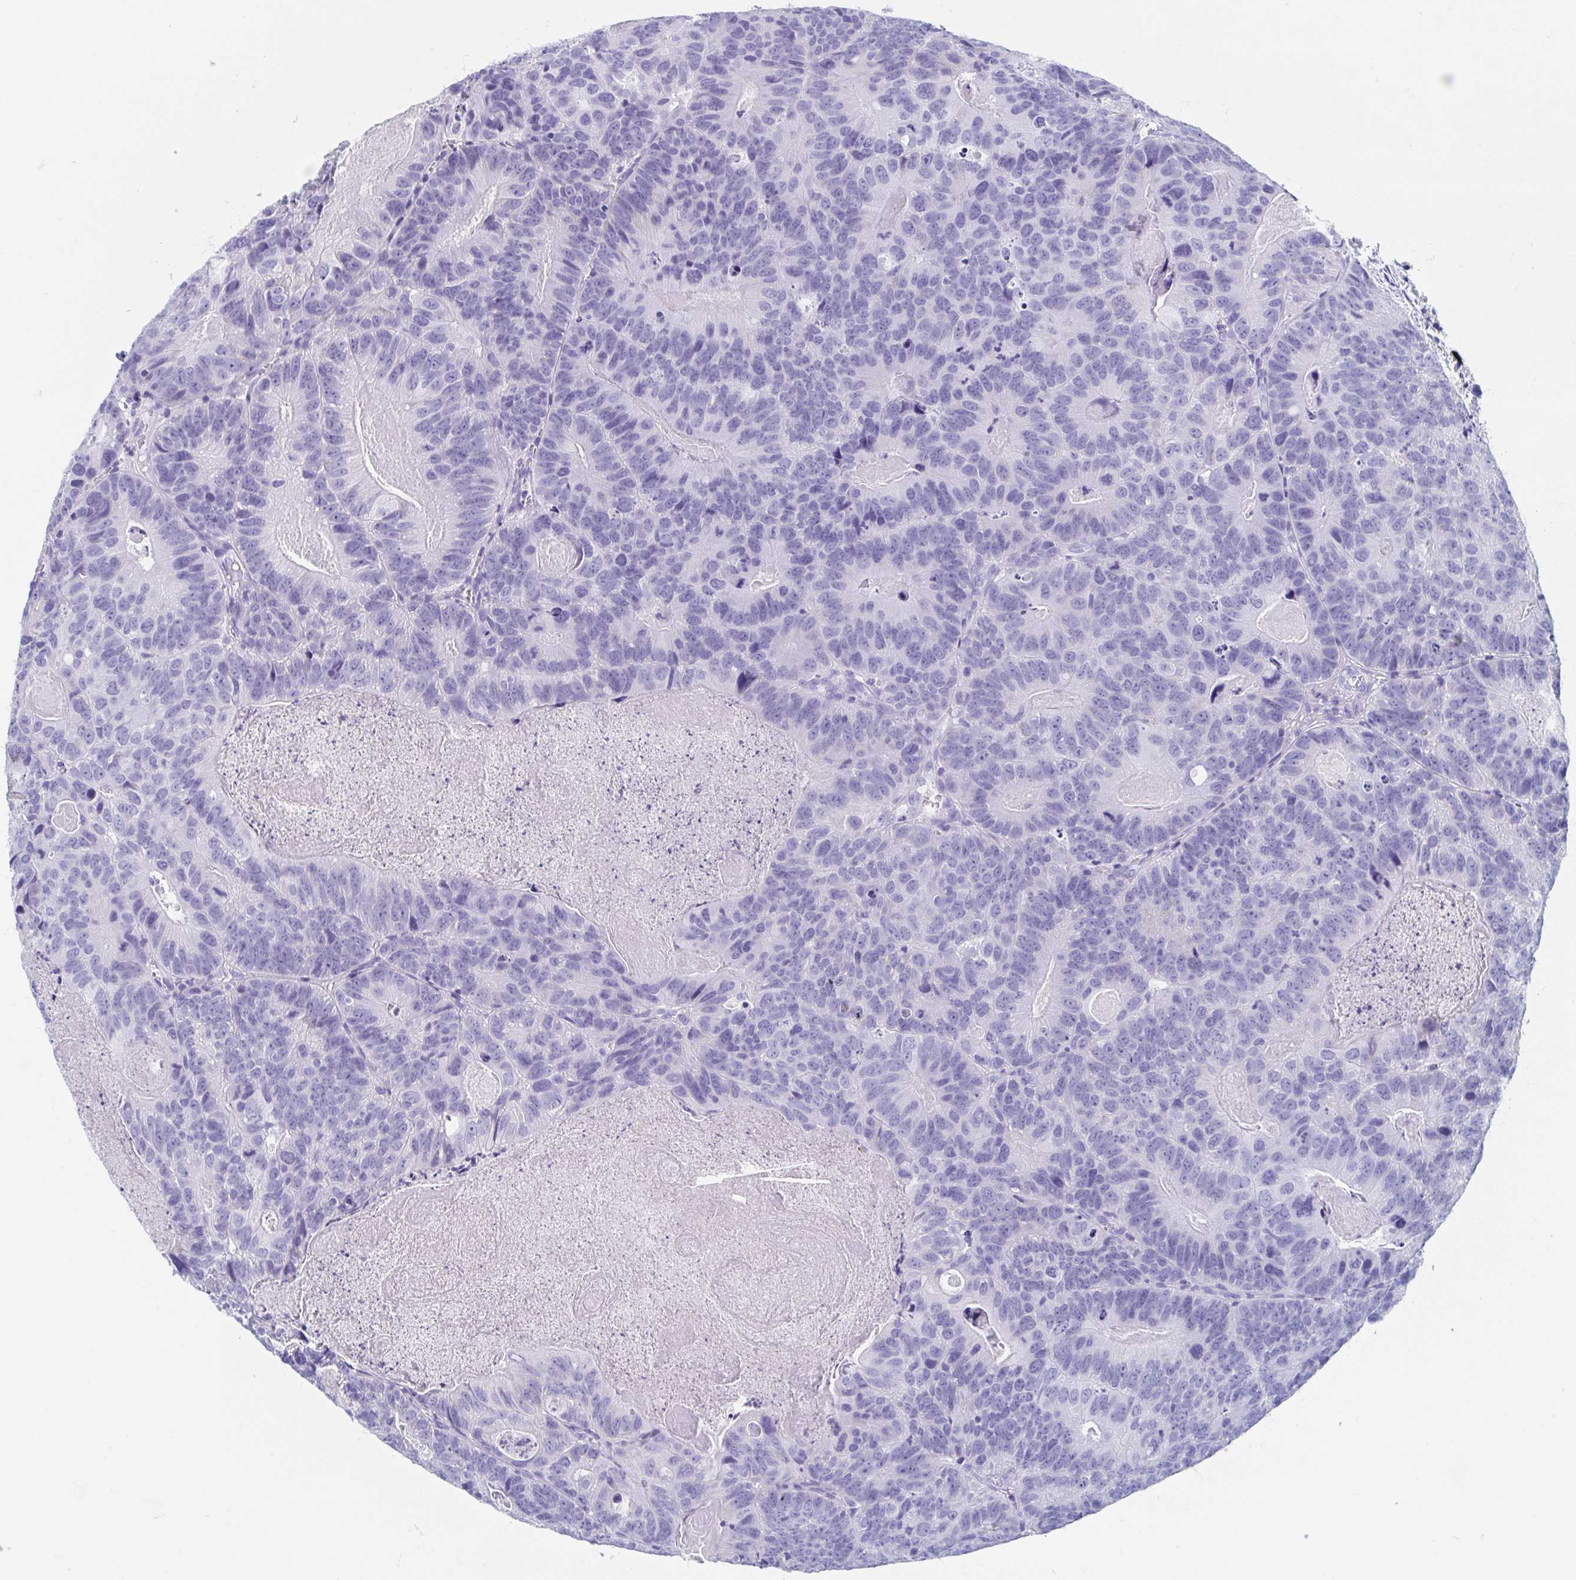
{"staining": {"intensity": "negative", "quantity": "none", "location": "none"}, "tissue": "head and neck cancer", "cell_type": "Tumor cells", "image_type": "cancer", "snomed": [{"axis": "morphology", "description": "Adenocarcinoma, NOS"}, {"axis": "topography", "description": "Head-Neck"}], "caption": "This image is of head and neck adenocarcinoma stained with immunohistochemistry (IHC) to label a protein in brown with the nuclei are counter-stained blue. There is no staining in tumor cells. Brightfield microscopy of IHC stained with DAB (3,3'-diaminobenzidine) (brown) and hematoxylin (blue), captured at high magnification.", "gene": "C10orf53", "patient": {"sex": "male", "age": 62}}